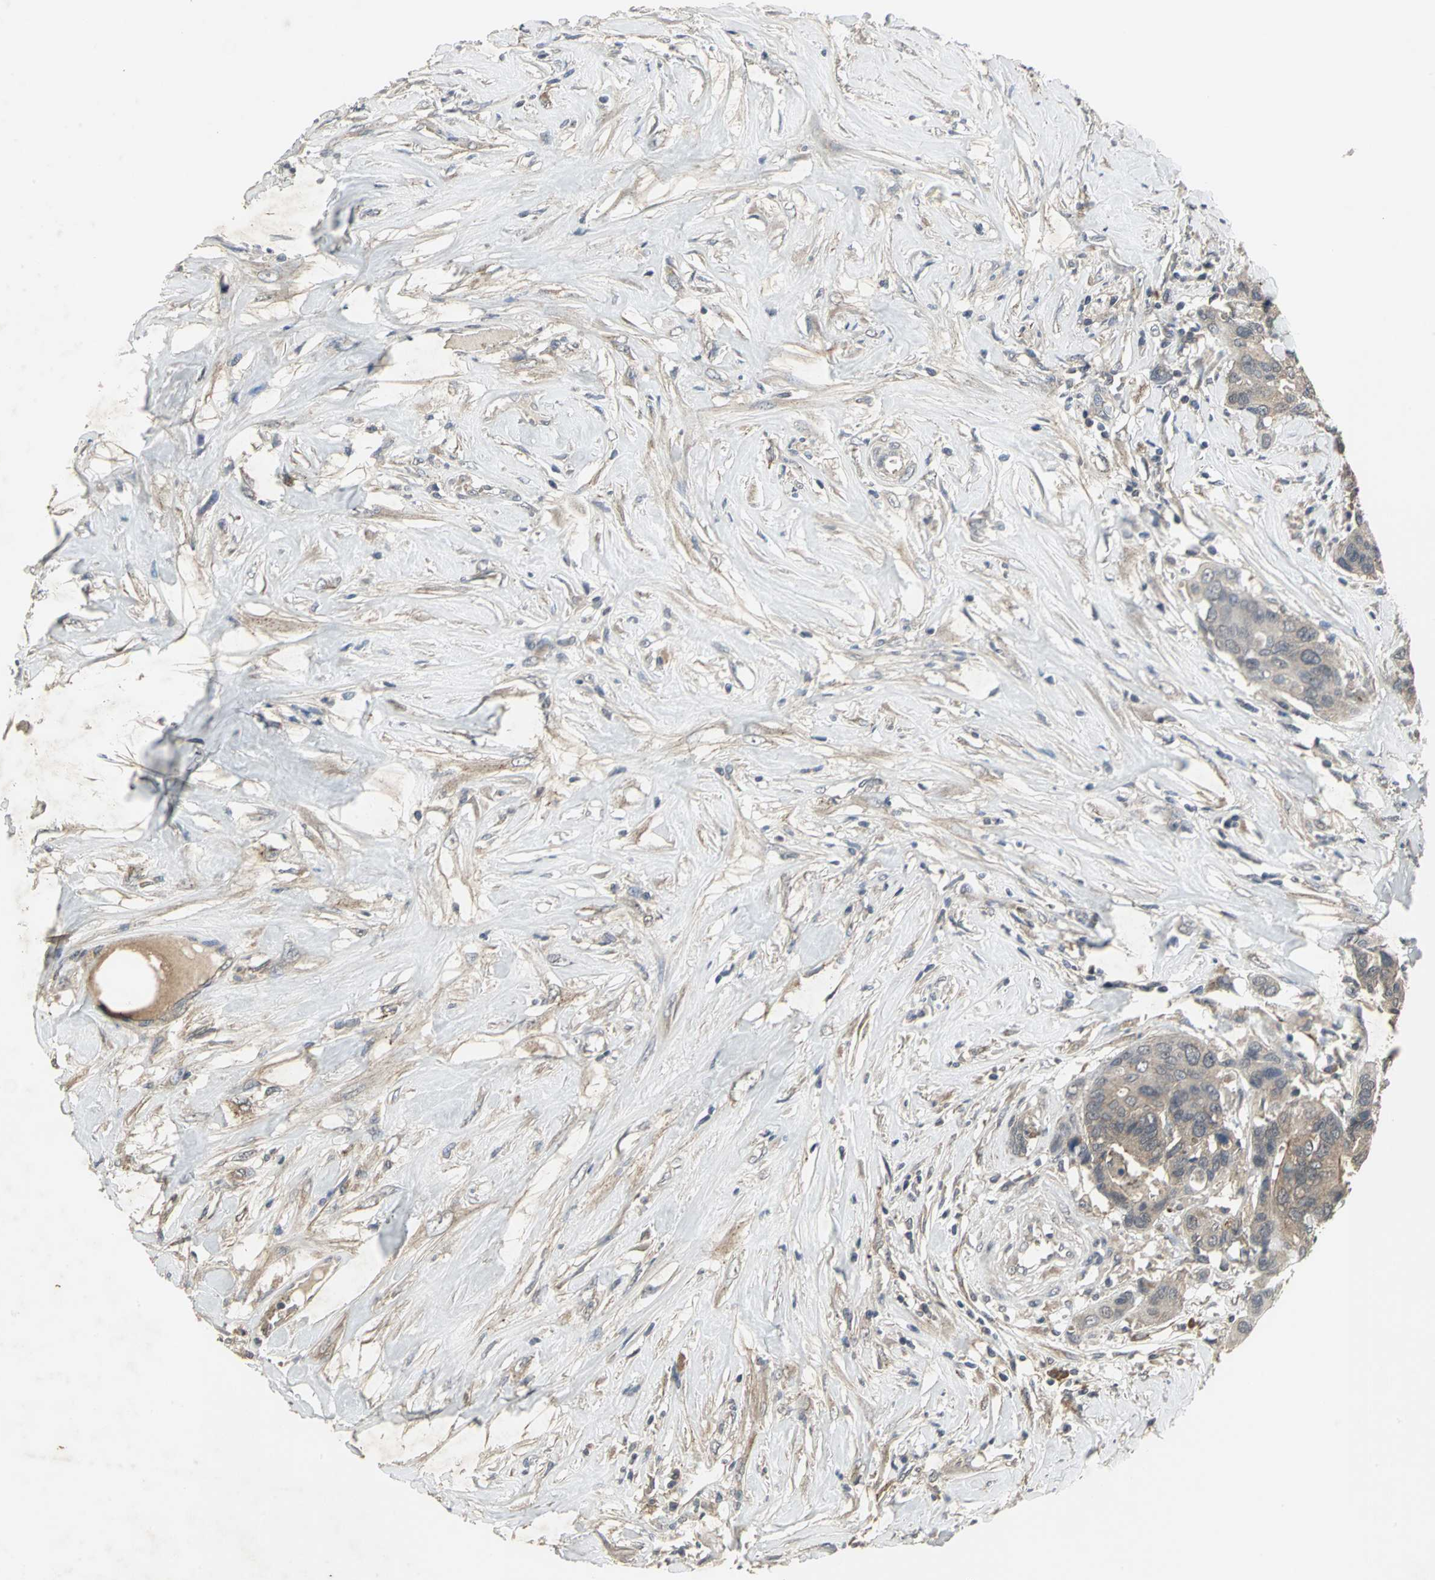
{"staining": {"intensity": "weak", "quantity": ">75%", "location": "cytoplasmic/membranous"}, "tissue": "colorectal cancer", "cell_type": "Tumor cells", "image_type": "cancer", "snomed": [{"axis": "morphology", "description": "Adenocarcinoma, NOS"}, {"axis": "topography", "description": "Rectum"}], "caption": "A brown stain shows weak cytoplasmic/membranous positivity of a protein in colorectal cancer tumor cells. Nuclei are stained in blue.", "gene": "KEAP1", "patient": {"sex": "male", "age": 55}}